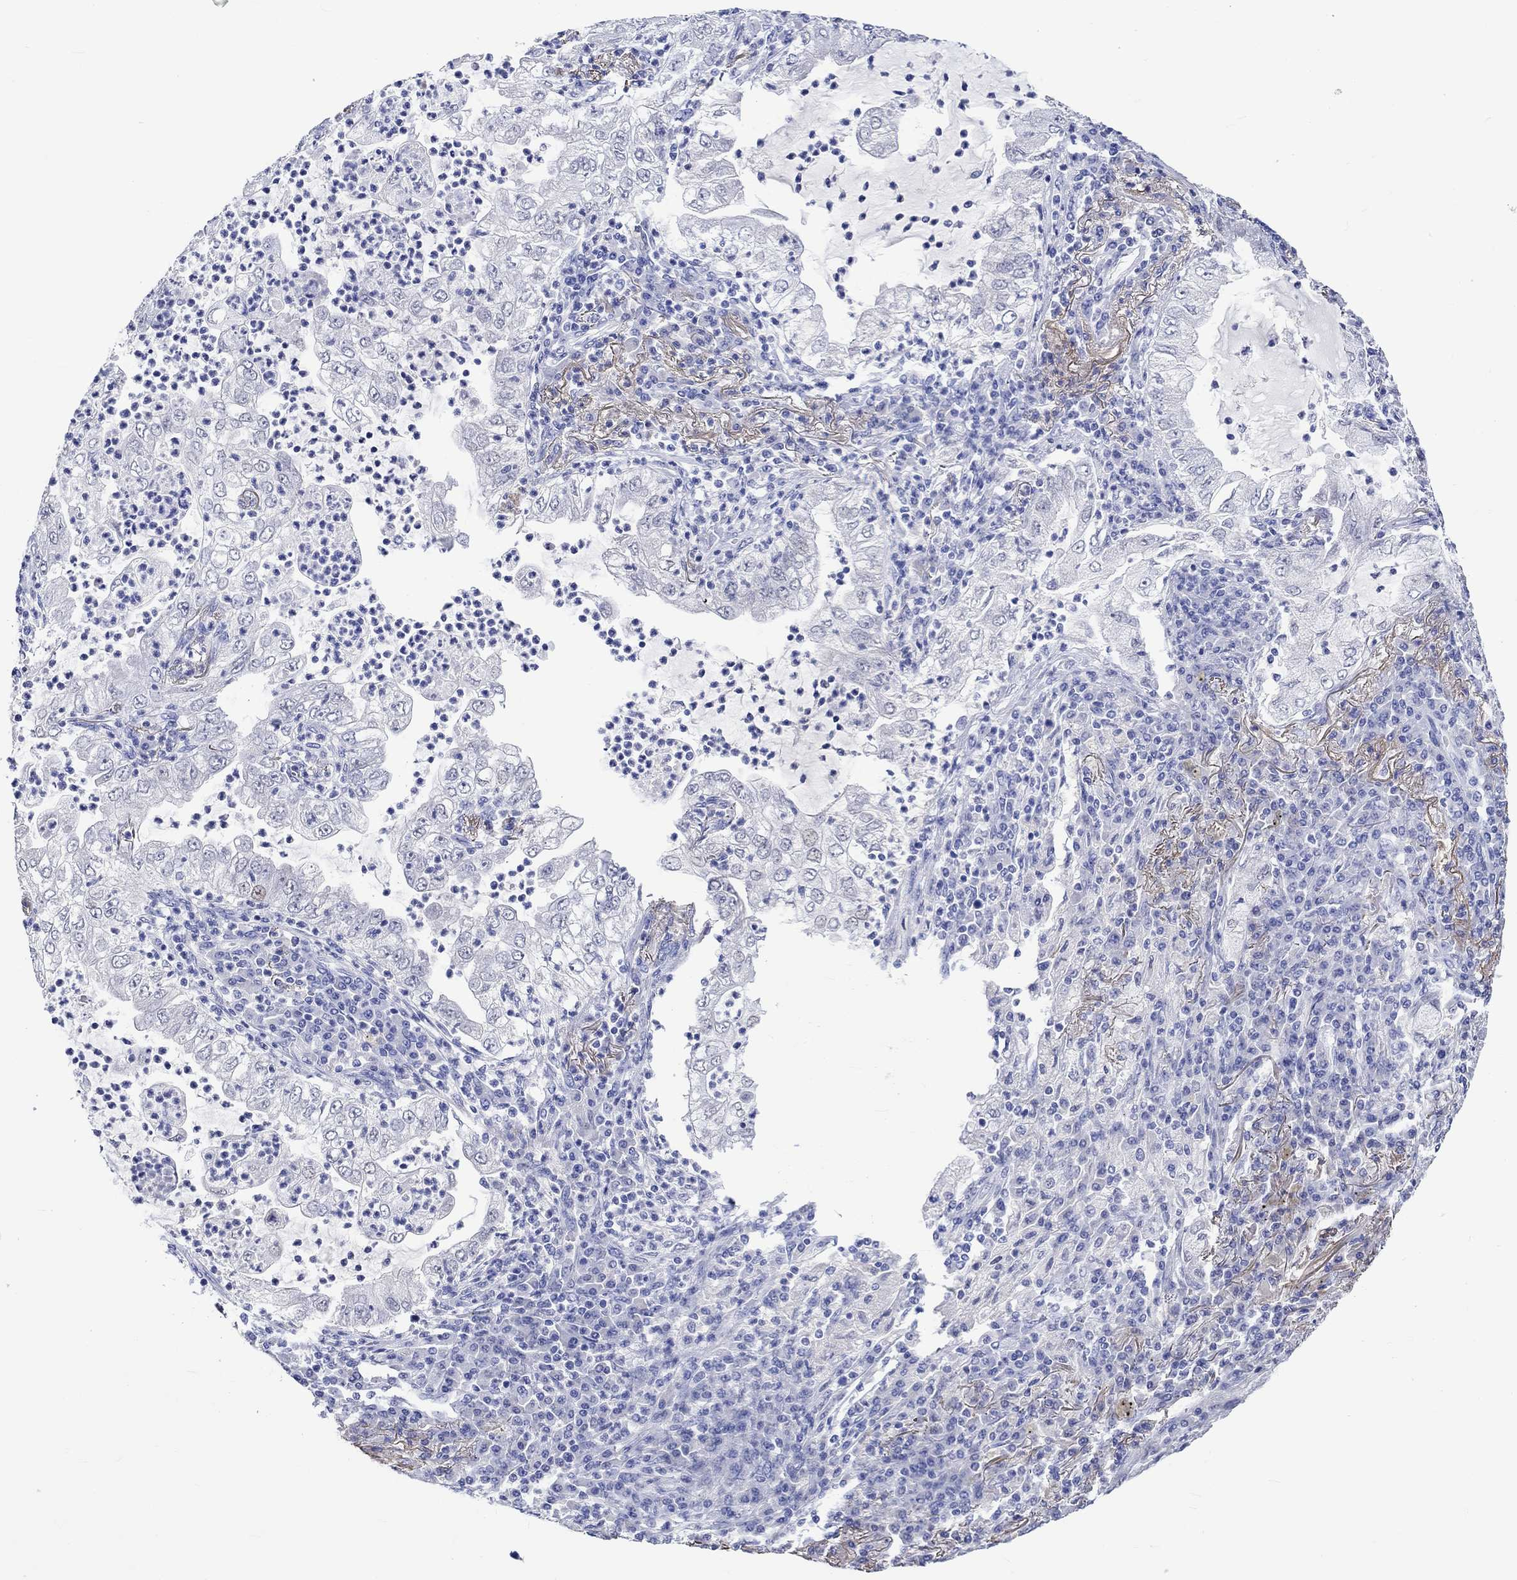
{"staining": {"intensity": "negative", "quantity": "none", "location": "none"}, "tissue": "lung cancer", "cell_type": "Tumor cells", "image_type": "cancer", "snomed": [{"axis": "morphology", "description": "Adenocarcinoma, NOS"}, {"axis": "topography", "description": "Lung"}], "caption": "Tumor cells show no significant staining in adenocarcinoma (lung). (Stains: DAB (3,3'-diaminobenzidine) IHC with hematoxylin counter stain, Microscopy: brightfield microscopy at high magnification).", "gene": "KLHL35", "patient": {"sex": "female", "age": 73}}